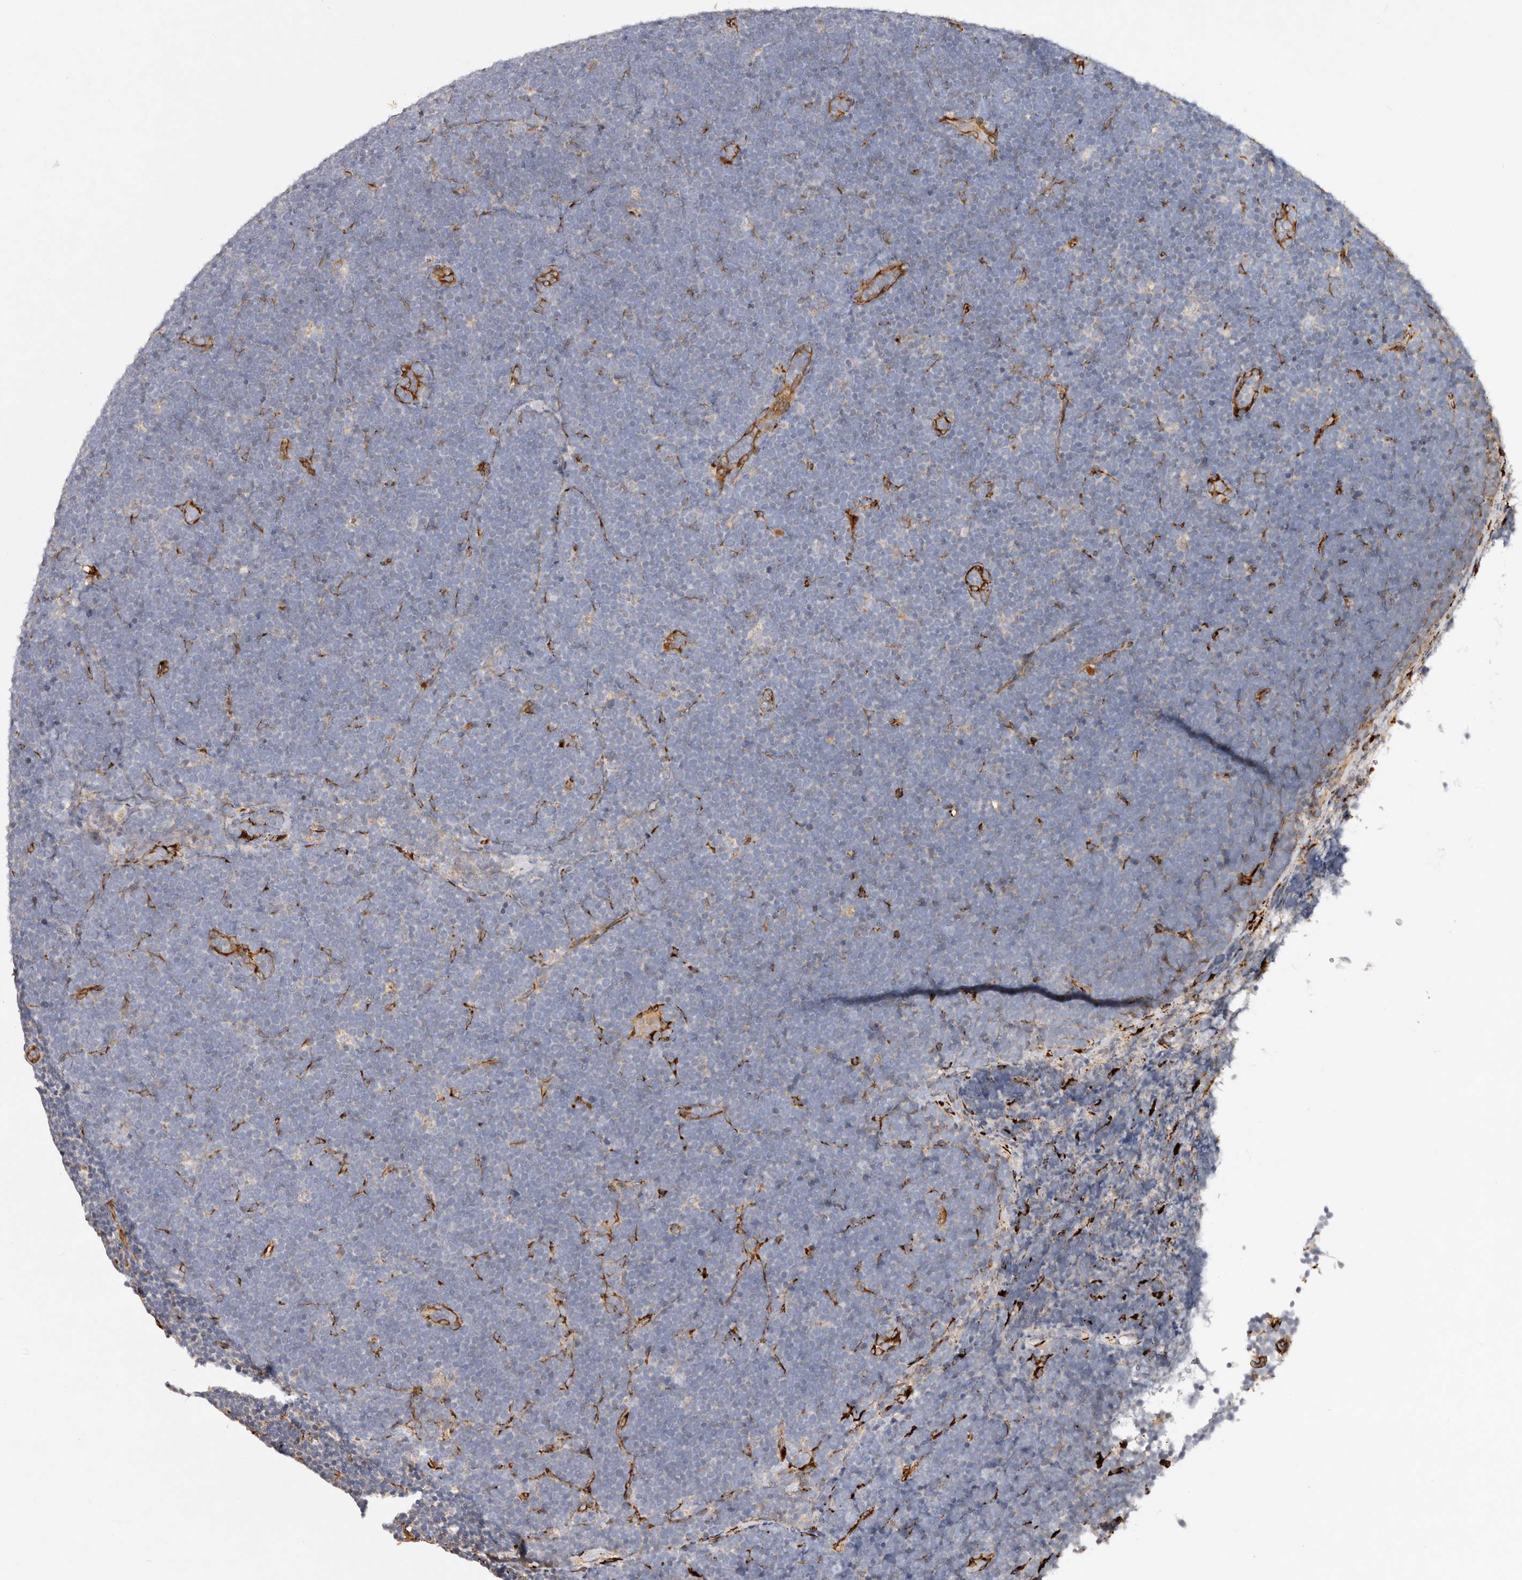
{"staining": {"intensity": "negative", "quantity": "none", "location": "none"}, "tissue": "lymphoma", "cell_type": "Tumor cells", "image_type": "cancer", "snomed": [{"axis": "morphology", "description": "Malignant lymphoma, non-Hodgkin's type, High grade"}, {"axis": "topography", "description": "Lymph node"}], "caption": "DAB (3,3'-diaminobenzidine) immunohistochemical staining of human lymphoma demonstrates no significant expression in tumor cells. (Brightfield microscopy of DAB (3,3'-diaminobenzidine) immunohistochemistry (IHC) at high magnification).", "gene": "SERPINH1", "patient": {"sex": "male", "age": 13}}